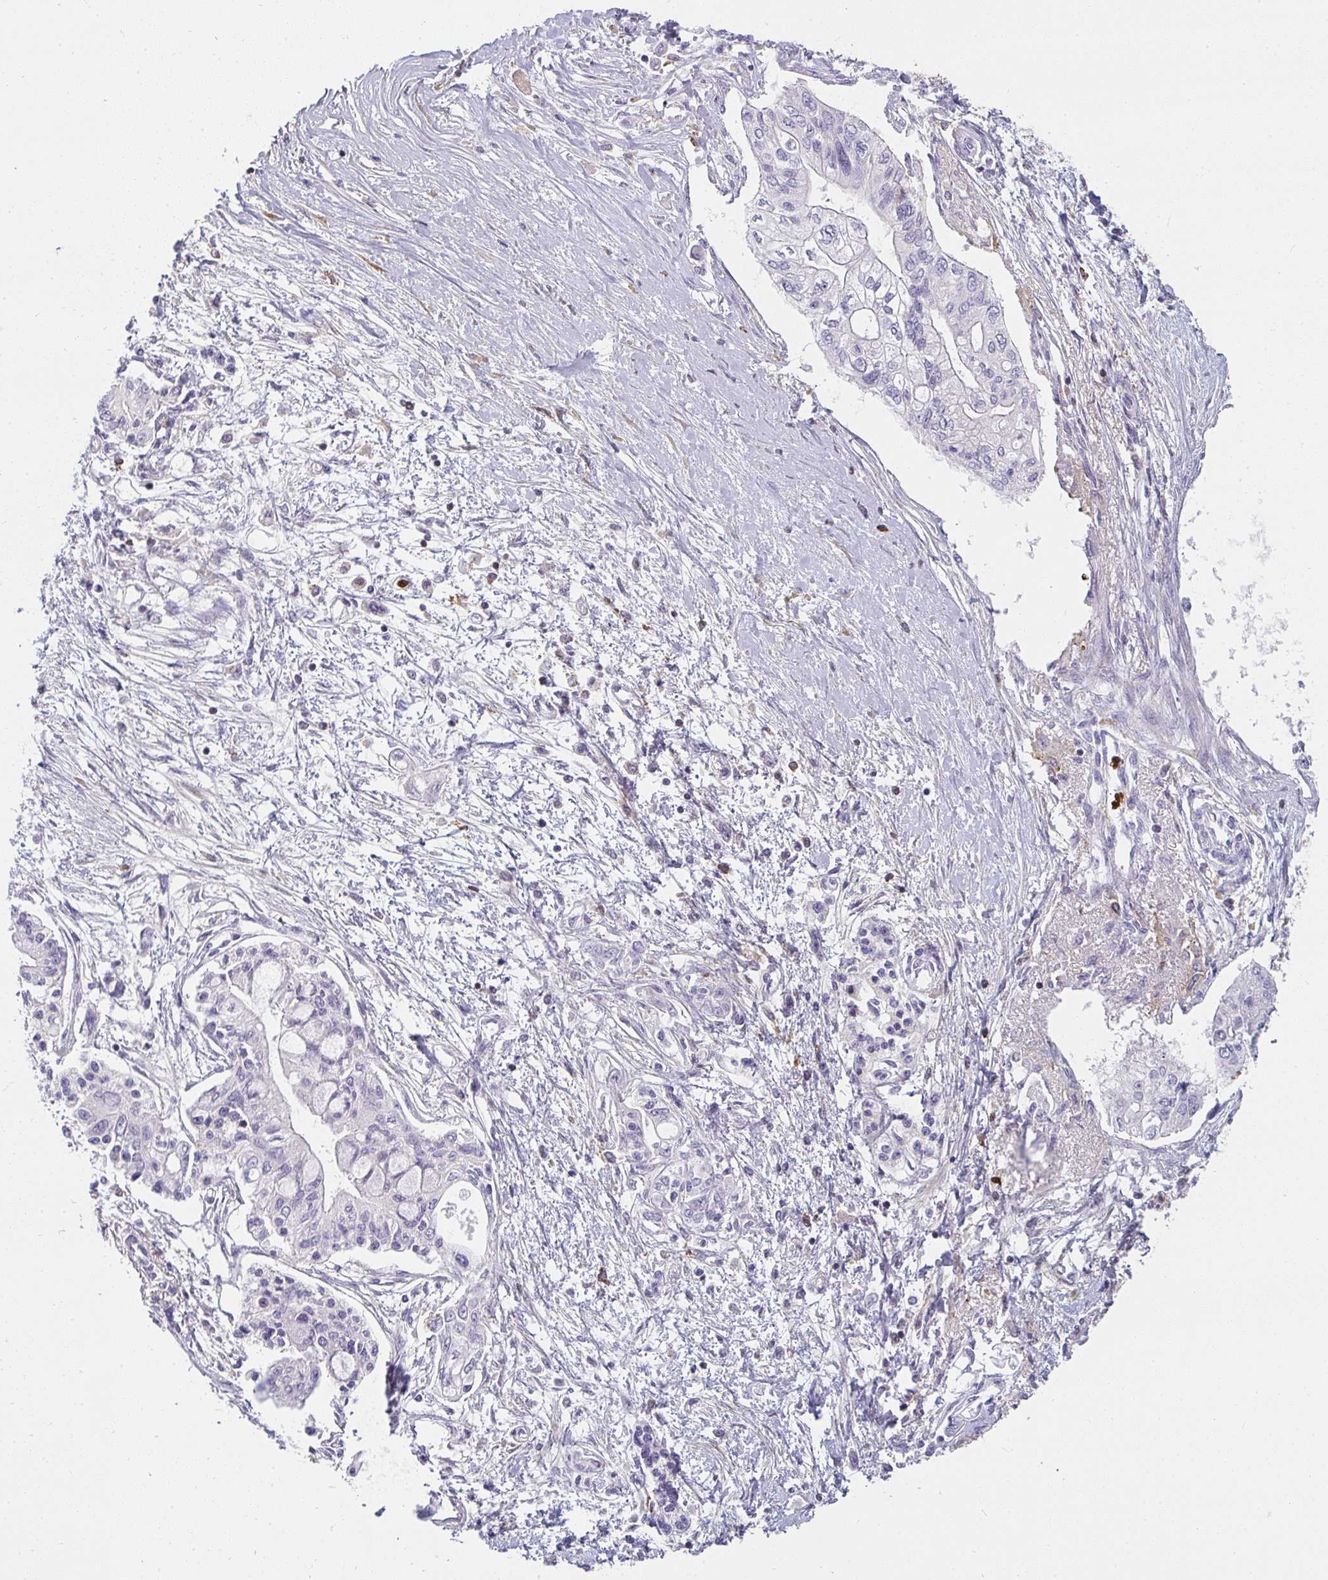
{"staining": {"intensity": "negative", "quantity": "none", "location": "none"}, "tissue": "pancreatic cancer", "cell_type": "Tumor cells", "image_type": "cancer", "snomed": [{"axis": "morphology", "description": "Adenocarcinoma, NOS"}, {"axis": "topography", "description": "Pancreas"}], "caption": "IHC image of human adenocarcinoma (pancreatic) stained for a protein (brown), which demonstrates no staining in tumor cells.", "gene": "CSF3R", "patient": {"sex": "female", "age": 77}}